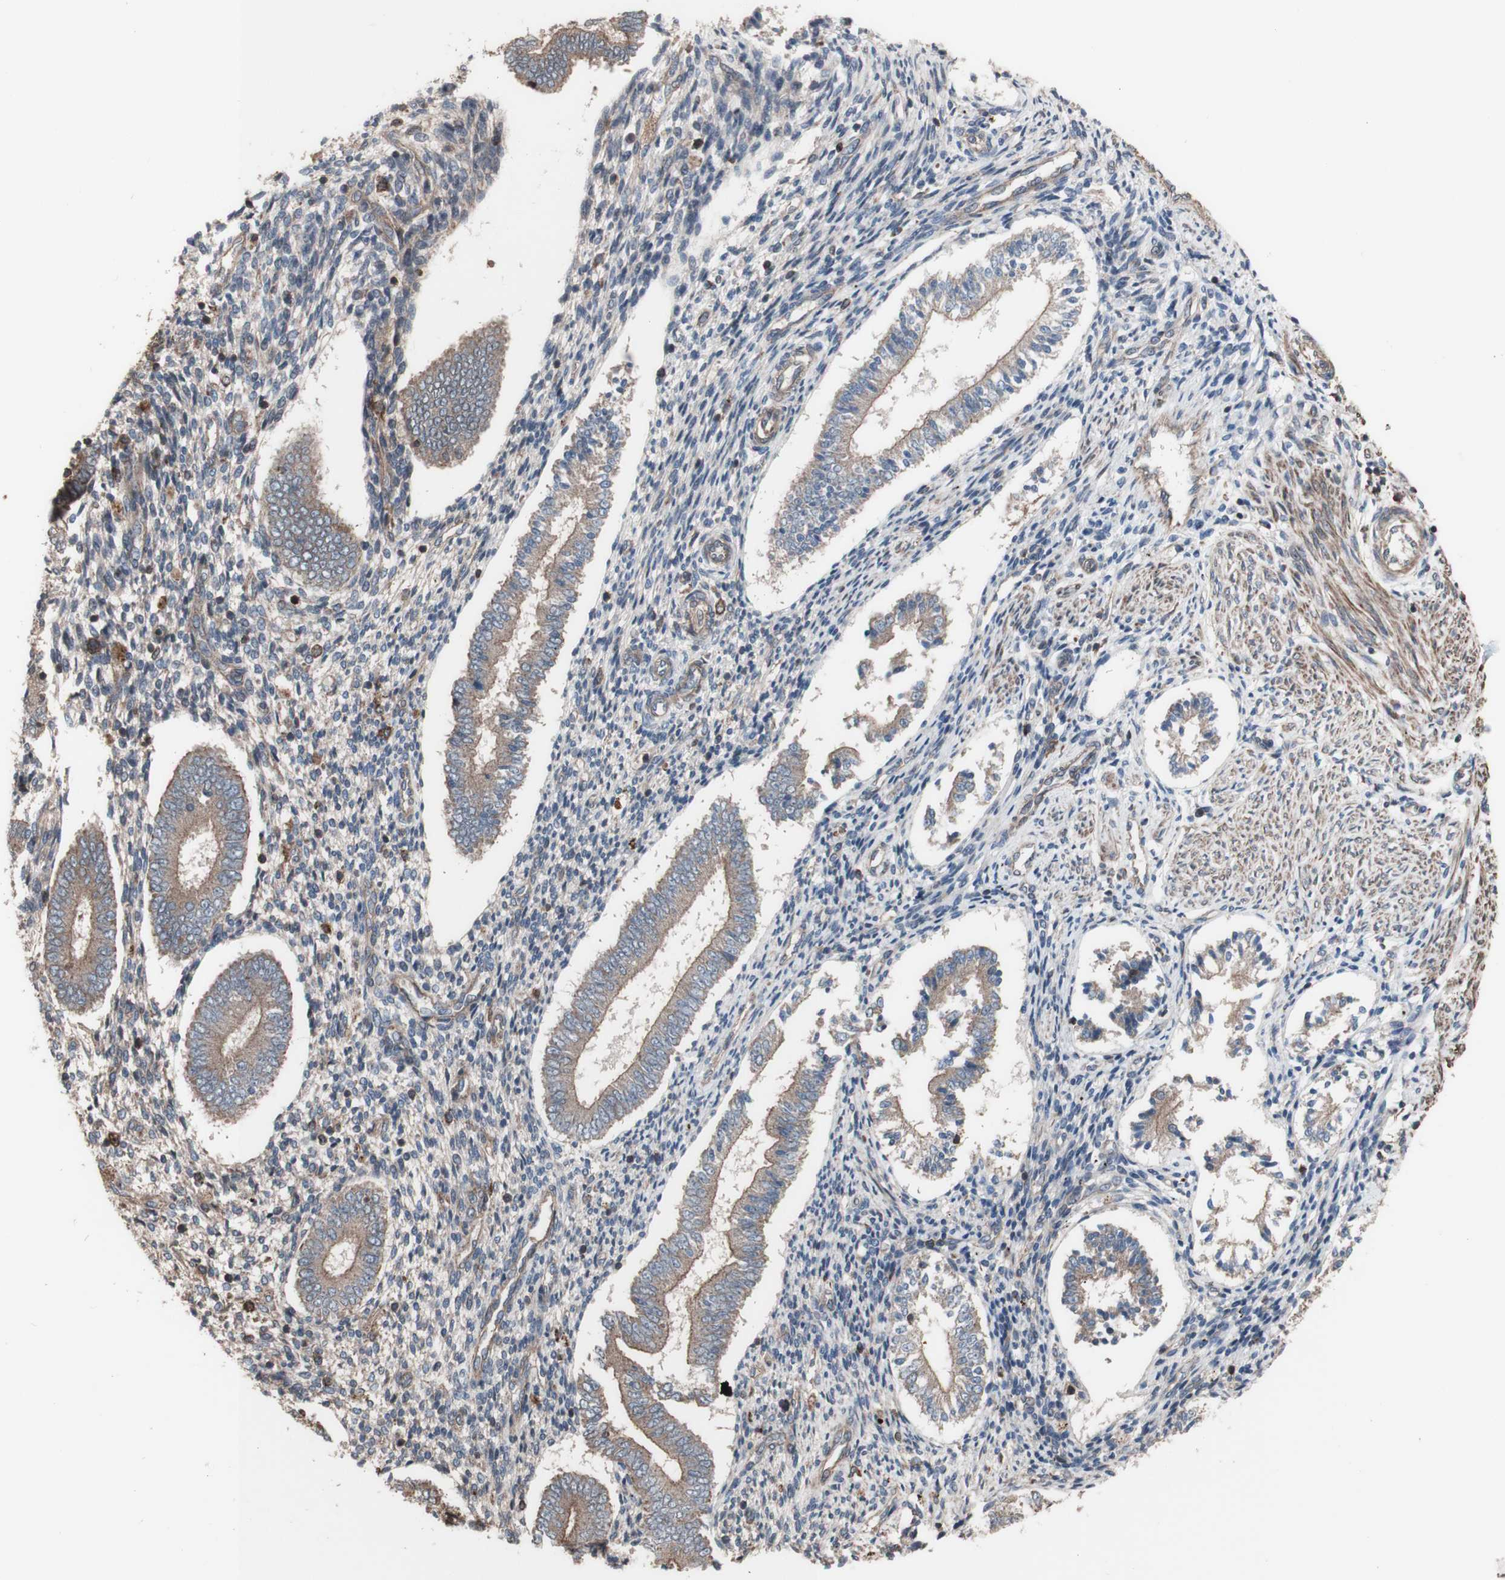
{"staining": {"intensity": "moderate", "quantity": ">75%", "location": "cytoplasmic/membranous"}, "tissue": "endometrium", "cell_type": "Cells in endometrial stroma", "image_type": "normal", "snomed": [{"axis": "morphology", "description": "Normal tissue, NOS"}, {"axis": "topography", "description": "Endometrium"}], "caption": "High-magnification brightfield microscopy of unremarkable endometrium stained with DAB (3,3'-diaminobenzidine) (brown) and counterstained with hematoxylin (blue). cells in endometrial stroma exhibit moderate cytoplasmic/membranous expression is identified in approximately>75% of cells. (DAB IHC with brightfield microscopy, high magnification).", "gene": "COPB1", "patient": {"sex": "female", "age": 42}}